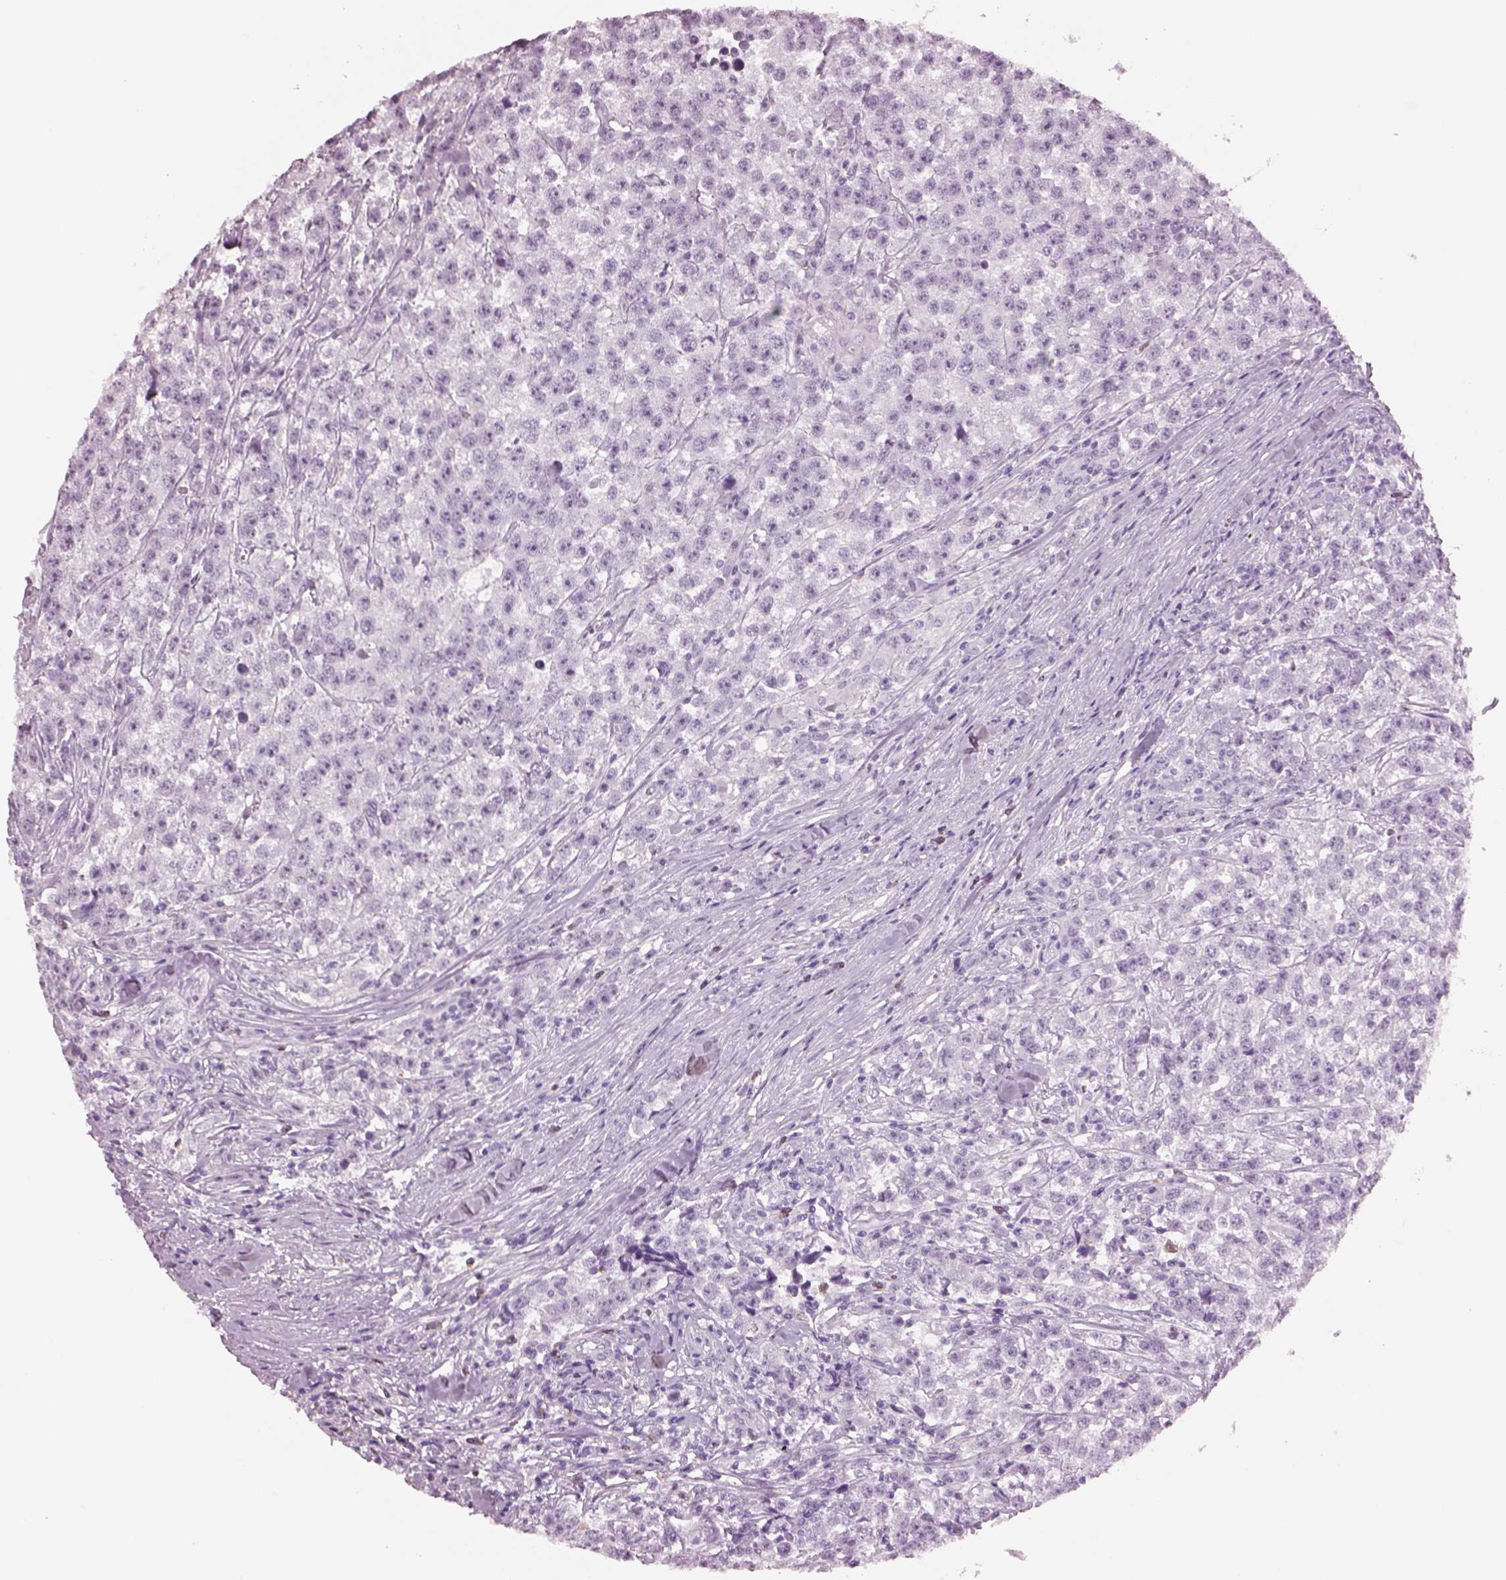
{"staining": {"intensity": "negative", "quantity": "none", "location": "none"}, "tissue": "testis cancer", "cell_type": "Tumor cells", "image_type": "cancer", "snomed": [{"axis": "morphology", "description": "Seminoma, NOS"}, {"axis": "topography", "description": "Testis"}], "caption": "Histopathology image shows no protein positivity in tumor cells of testis cancer (seminoma) tissue.", "gene": "ACOD1", "patient": {"sex": "male", "age": 59}}